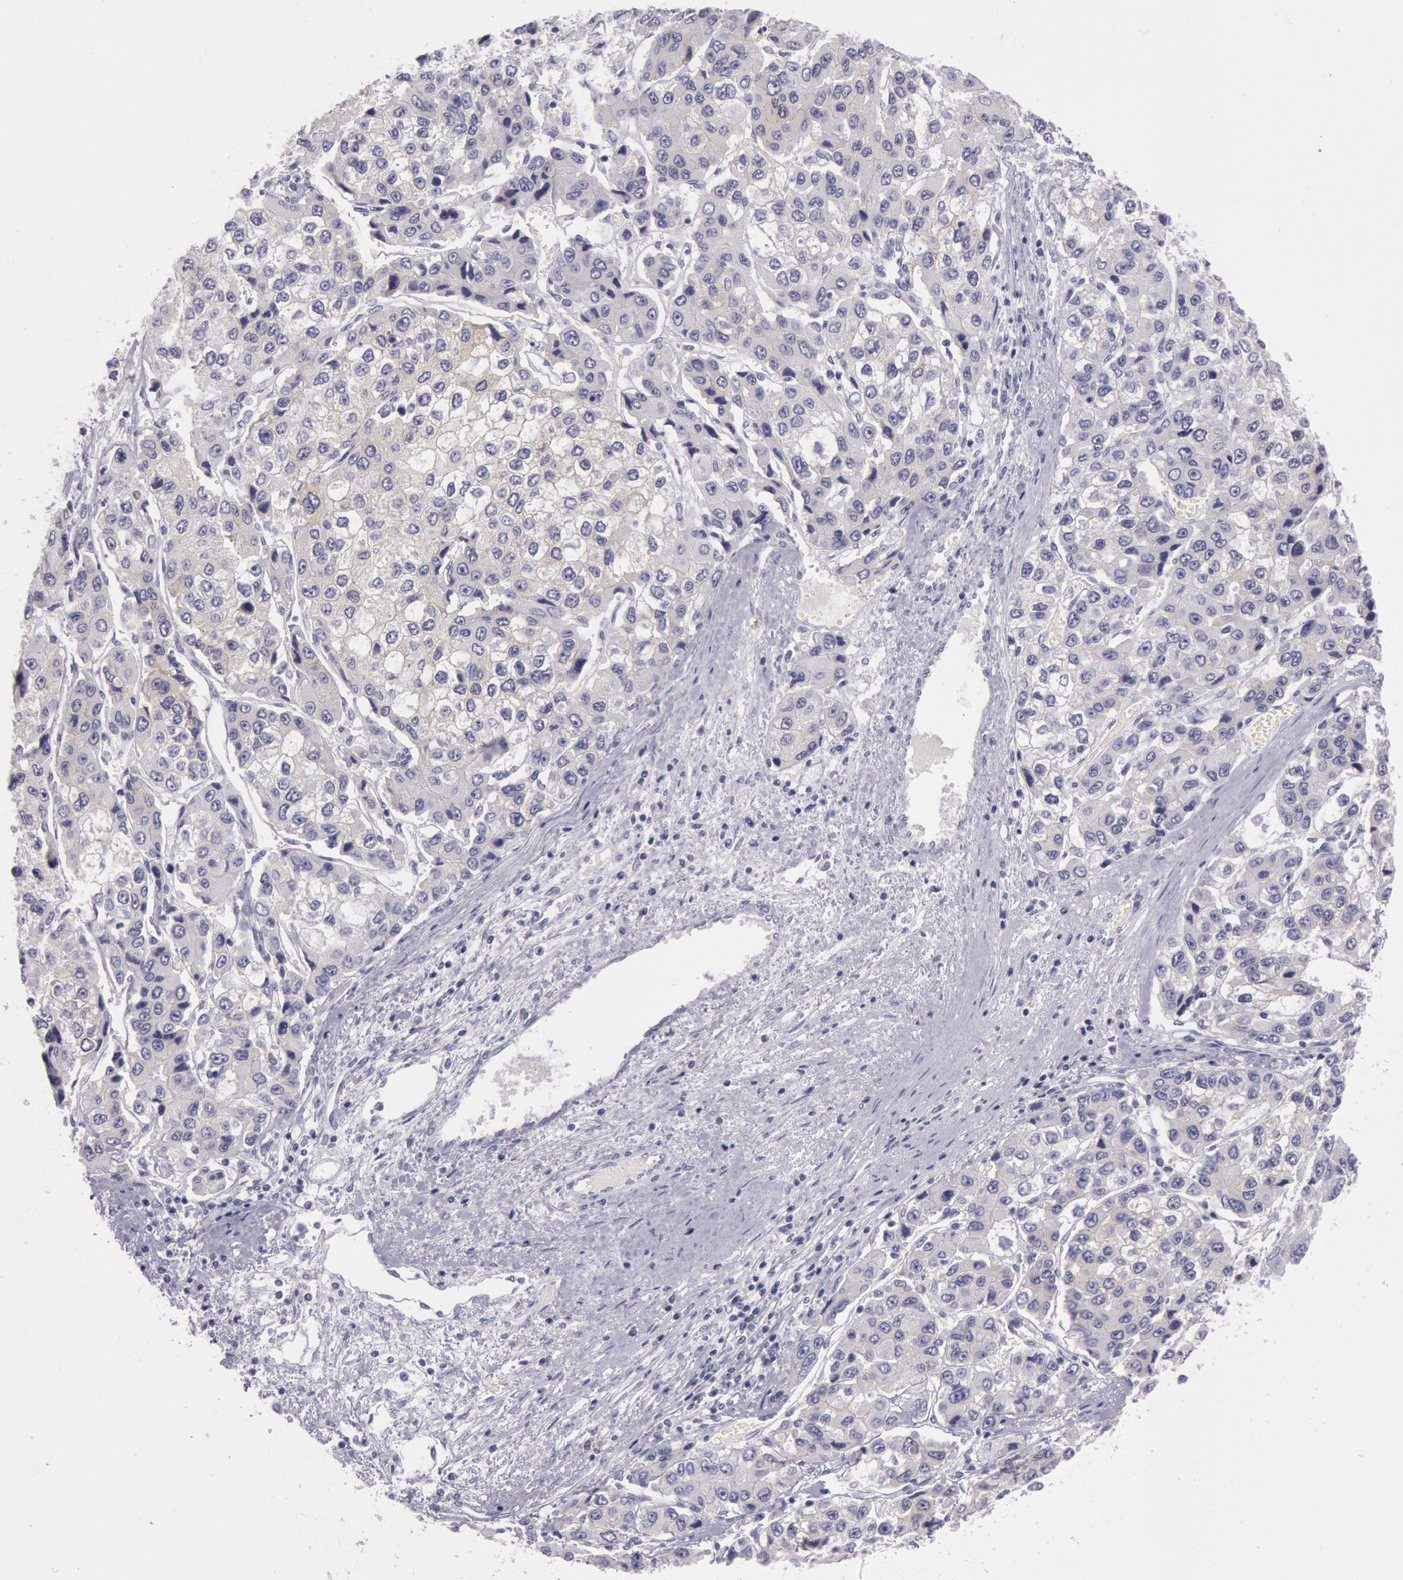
{"staining": {"intensity": "negative", "quantity": "none", "location": "none"}, "tissue": "liver cancer", "cell_type": "Tumor cells", "image_type": "cancer", "snomed": [{"axis": "morphology", "description": "Carcinoma, Hepatocellular, NOS"}, {"axis": "topography", "description": "Liver"}], "caption": "IHC photomicrograph of neoplastic tissue: human liver cancer stained with DAB (3,3'-diaminobenzidine) displays no significant protein expression in tumor cells.", "gene": "EGFR", "patient": {"sex": "female", "age": 66}}